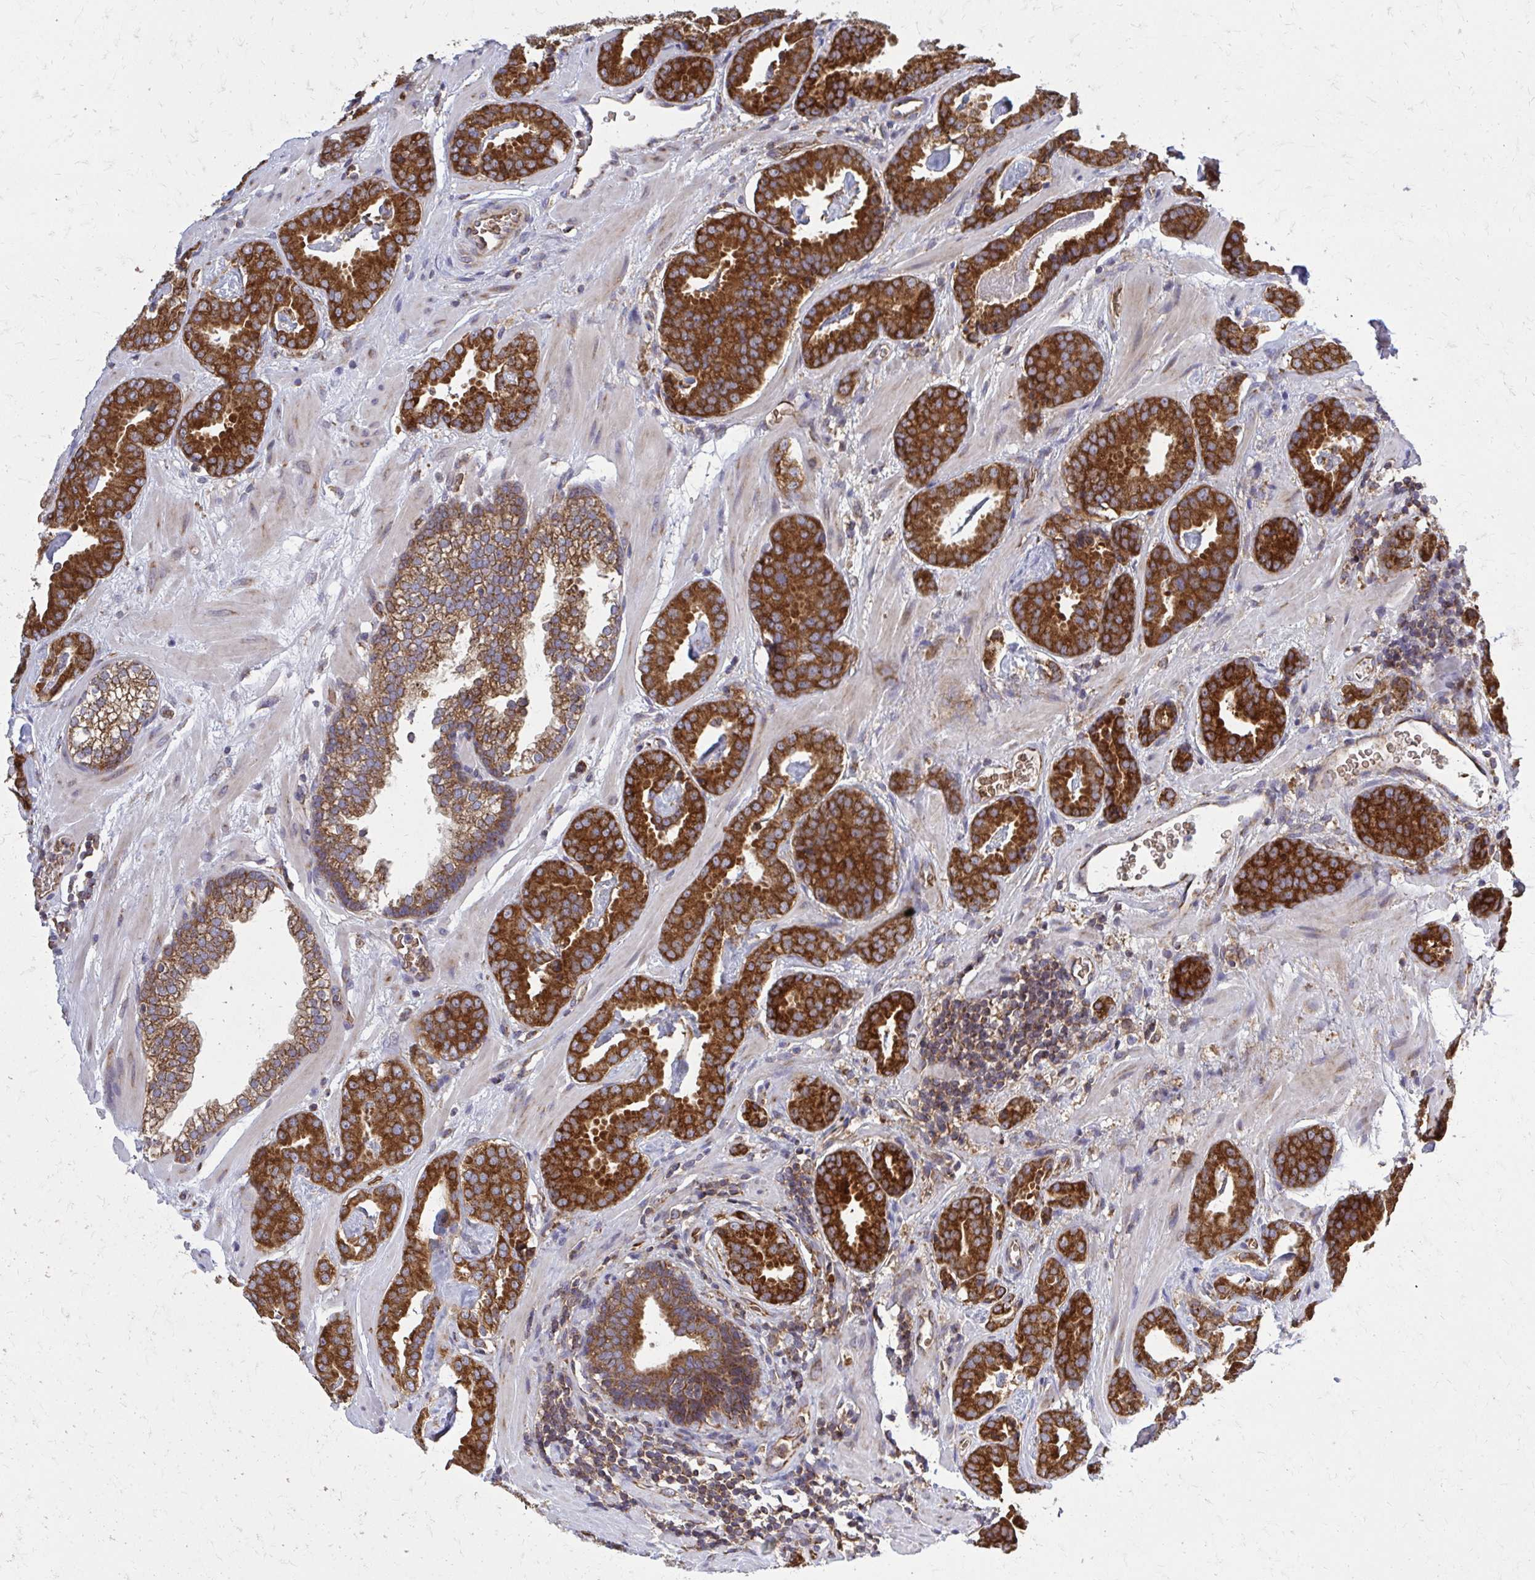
{"staining": {"intensity": "strong", "quantity": ">75%", "location": "cytoplasmic/membranous"}, "tissue": "prostate cancer", "cell_type": "Tumor cells", "image_type": "cancer", "snomed": [{"axis": "morphology", "description": "Adenocarcinoma, Low grade"}, {"axis": "topography", "description": "Prostate"}], "caption": "An immunohistochemistry (IHC) micrograph of neoplastic tissue is shown. Protein staining in brown labels strong cytoplasmic/membranous positivity in adenocarcinoma (low-grade) (prostate) within tumor cells. (Stains: DAB (3,3'-diaminobenzidine) in brown, nuclei in blue, Microscopy: brightfield microscopy at high magnification).", "gene": "PDK4", "patient": {"sex": "male", "age": 62}}